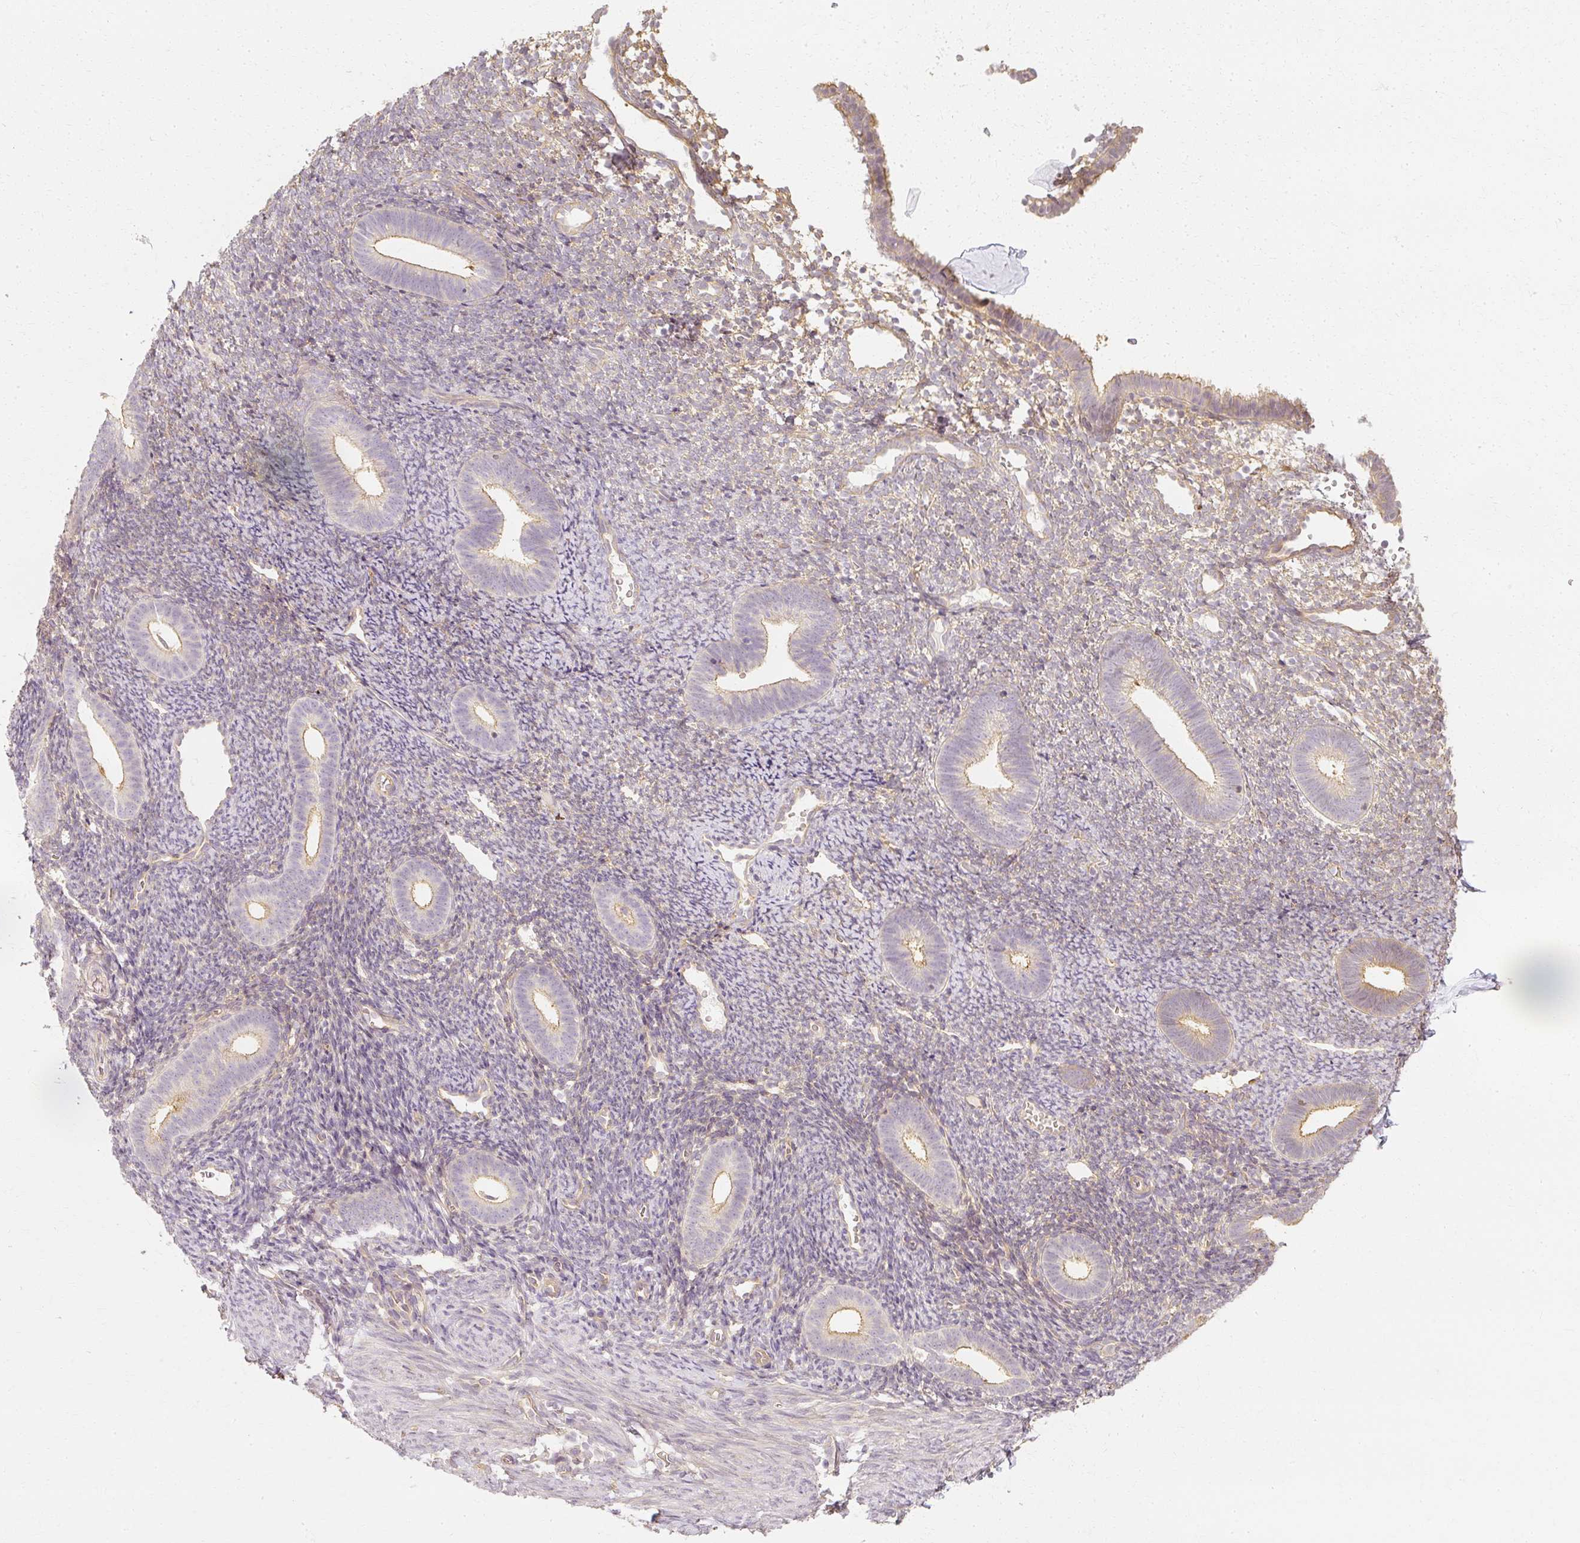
{"staining": {"intensity": "negative", "quantity": "none", "location": "none"}, "tissue": "endometrium", "cell_type": "Cells in endometrial stroma", "image_type": "normal", "snomed": [{"axis": "morphology", "description": "Normal tissue, NOS"}, {"axis": "topography", "description": "Endometrium"}], "caption": "The immunohistochemistry micrograph has no significant positivity in cells in endometrial stroma of endometrium.", "gene": "GNAQ", "patient": {"sex": "female", "age": 39}}